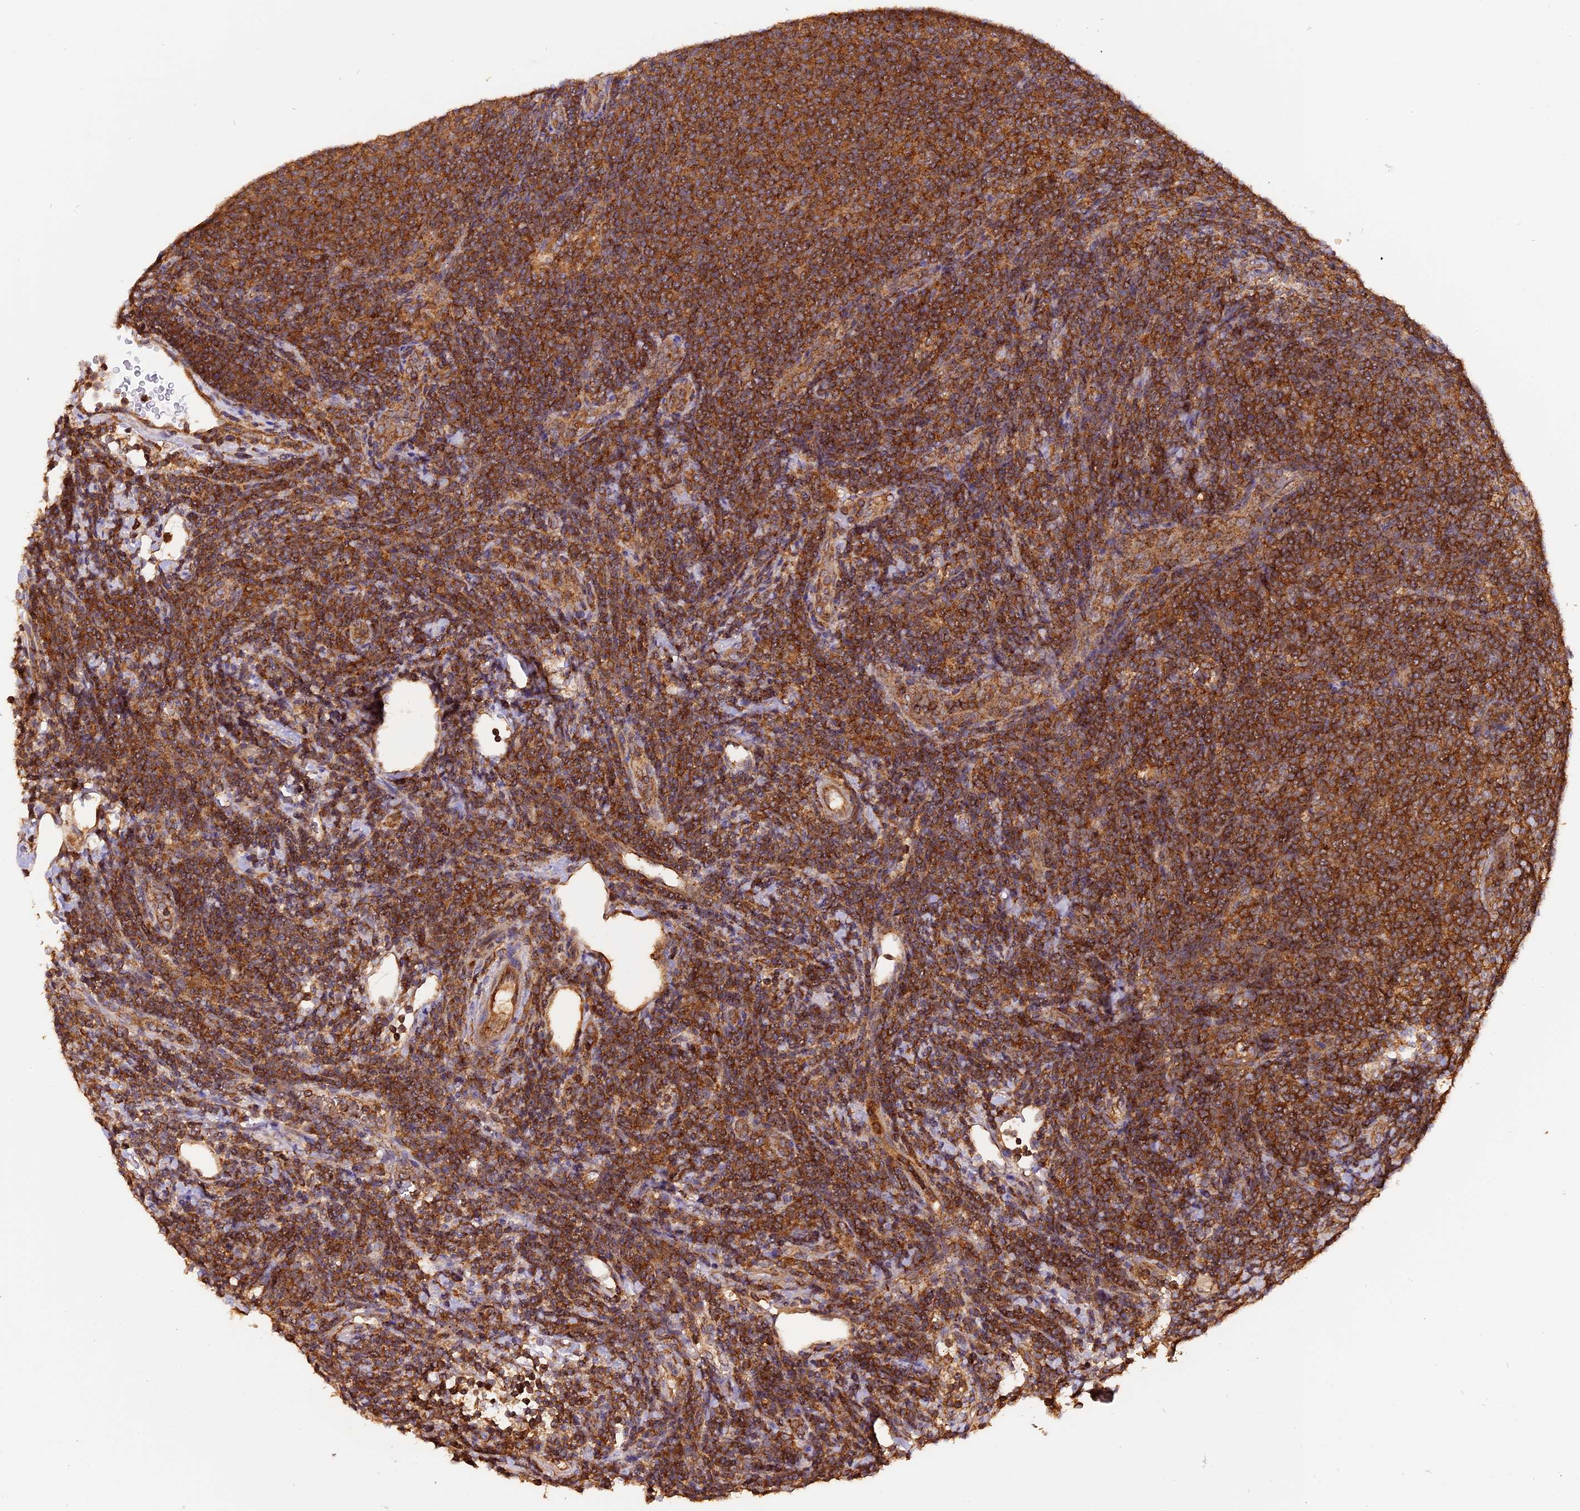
{"staining": {"intensity": "strong", "quantity": ">75%", "location": "cytoplasmic/membranous"}, "tissue": "lymphoma", "cell_type": "Tumor cells", "image_type": "cancer", "snomed": [{"axis": "morphology", "description": "Malignant lymphoma, non-Hodgkin's type, Low grade"}, {"axis": "topography", "description": "Lymph node"}], "caption": "Low-grade malignant lymphoma, non-Hodgkin's type tissue demonstrates strong cytoplasmic/membranous expression in about >75% of tumor cells", "gene": "PEX3", "patient": {"sex": "male", "age": 66}}